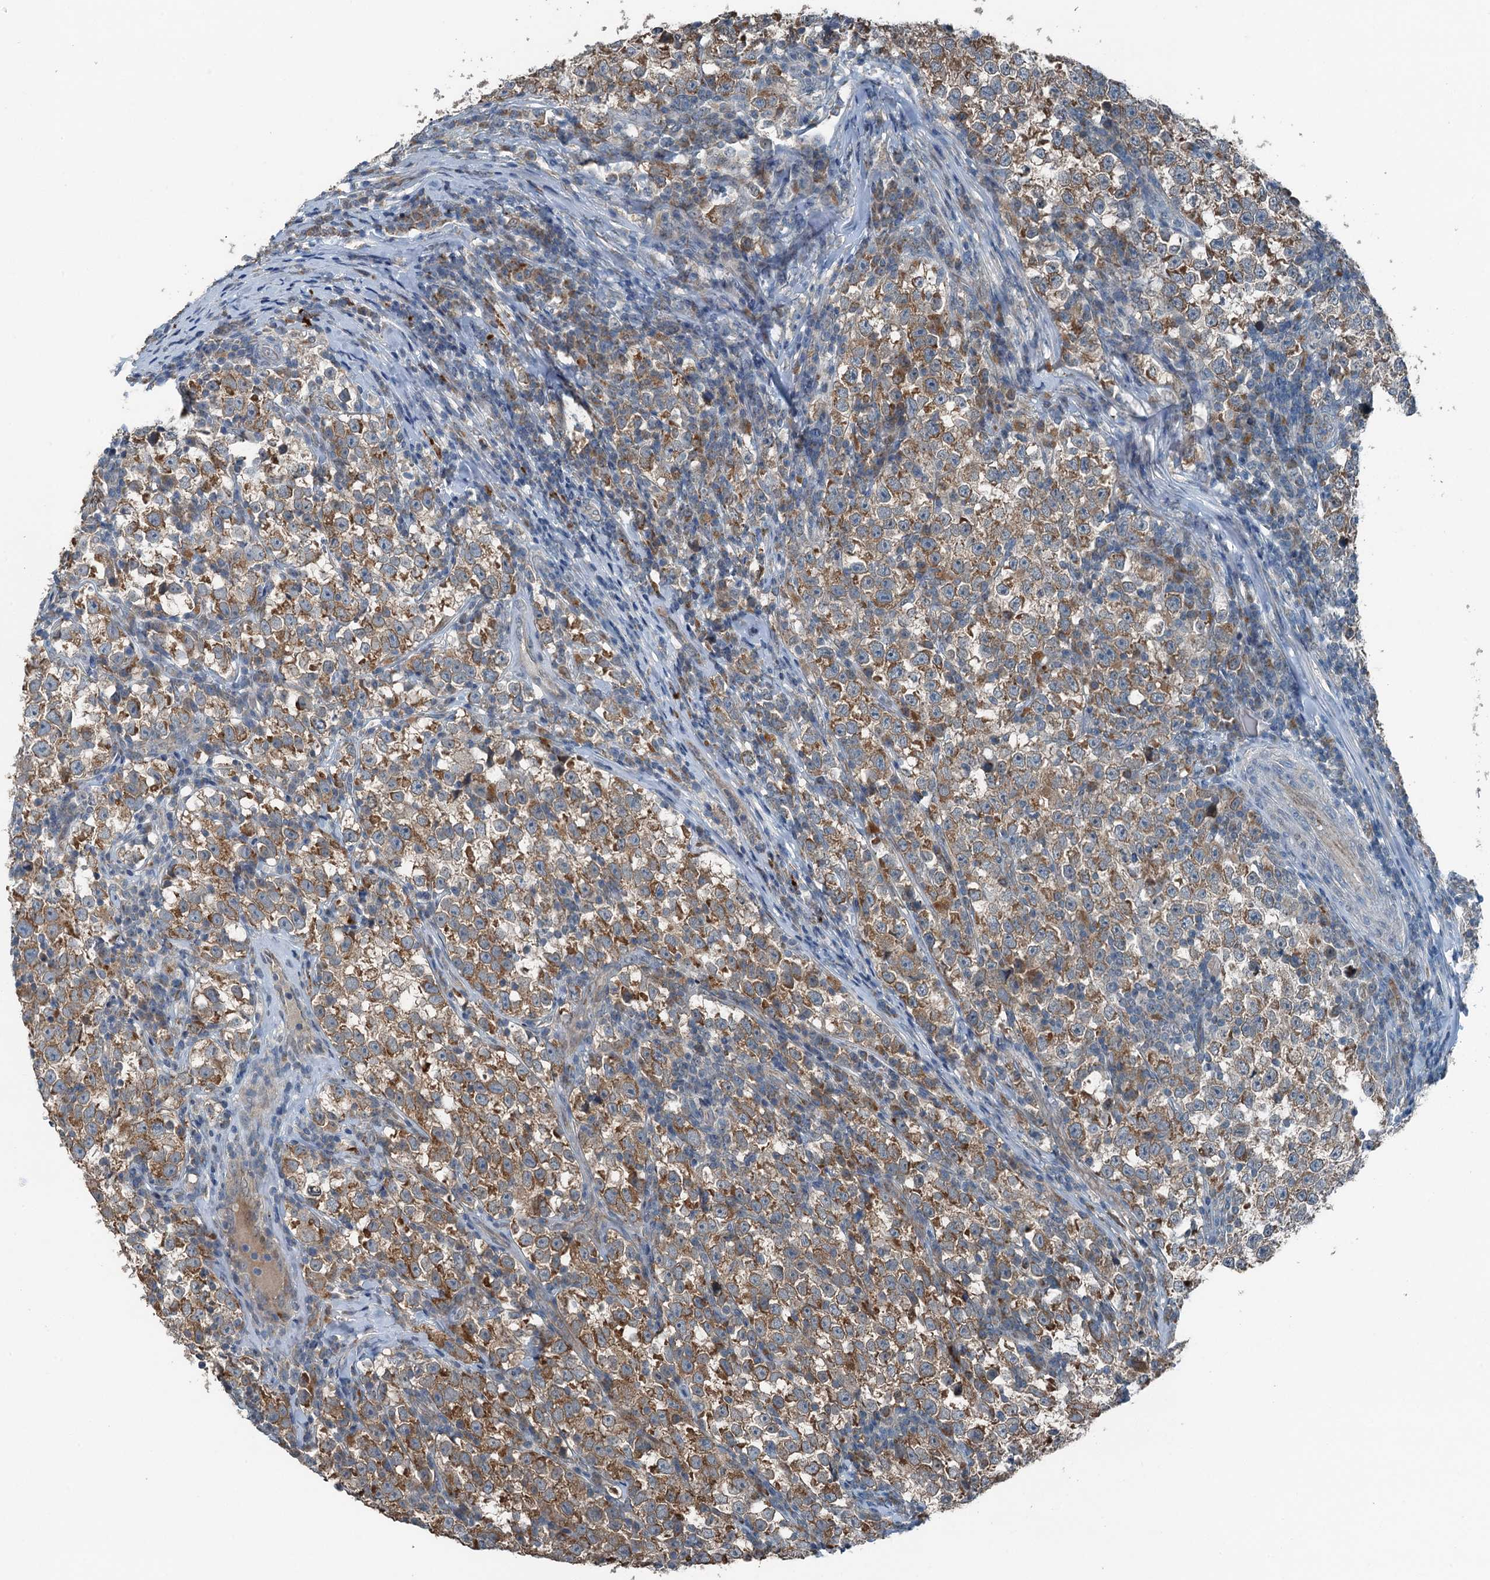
{"staining": {"intensity": "weak", "quantity": ">75%", "location": "cytoplasmic/membranous"}, "tissue": "testis cancer", "cell_type": "Tumor cells", "image_type": "cancer", "snomed": [{"axis": "morphology", "description": "Normal tissue, NOS"}, {"axis": "morphology", "description": "Seminoma, NOS"}, {"axis": "topography", "description": "Testis"}], "caption": "The micrograph reveals a brown stain indicating the presence of a protein in the cytoplasmic/membranous of tumor cells in testis cancer. The protein is stained brown, and the nuclei are stained in blue (DAB IHC with brightfield microscopy, high magnification).", "gene": "BMERB1", "patient": {"sex": "male", "age": 43}}